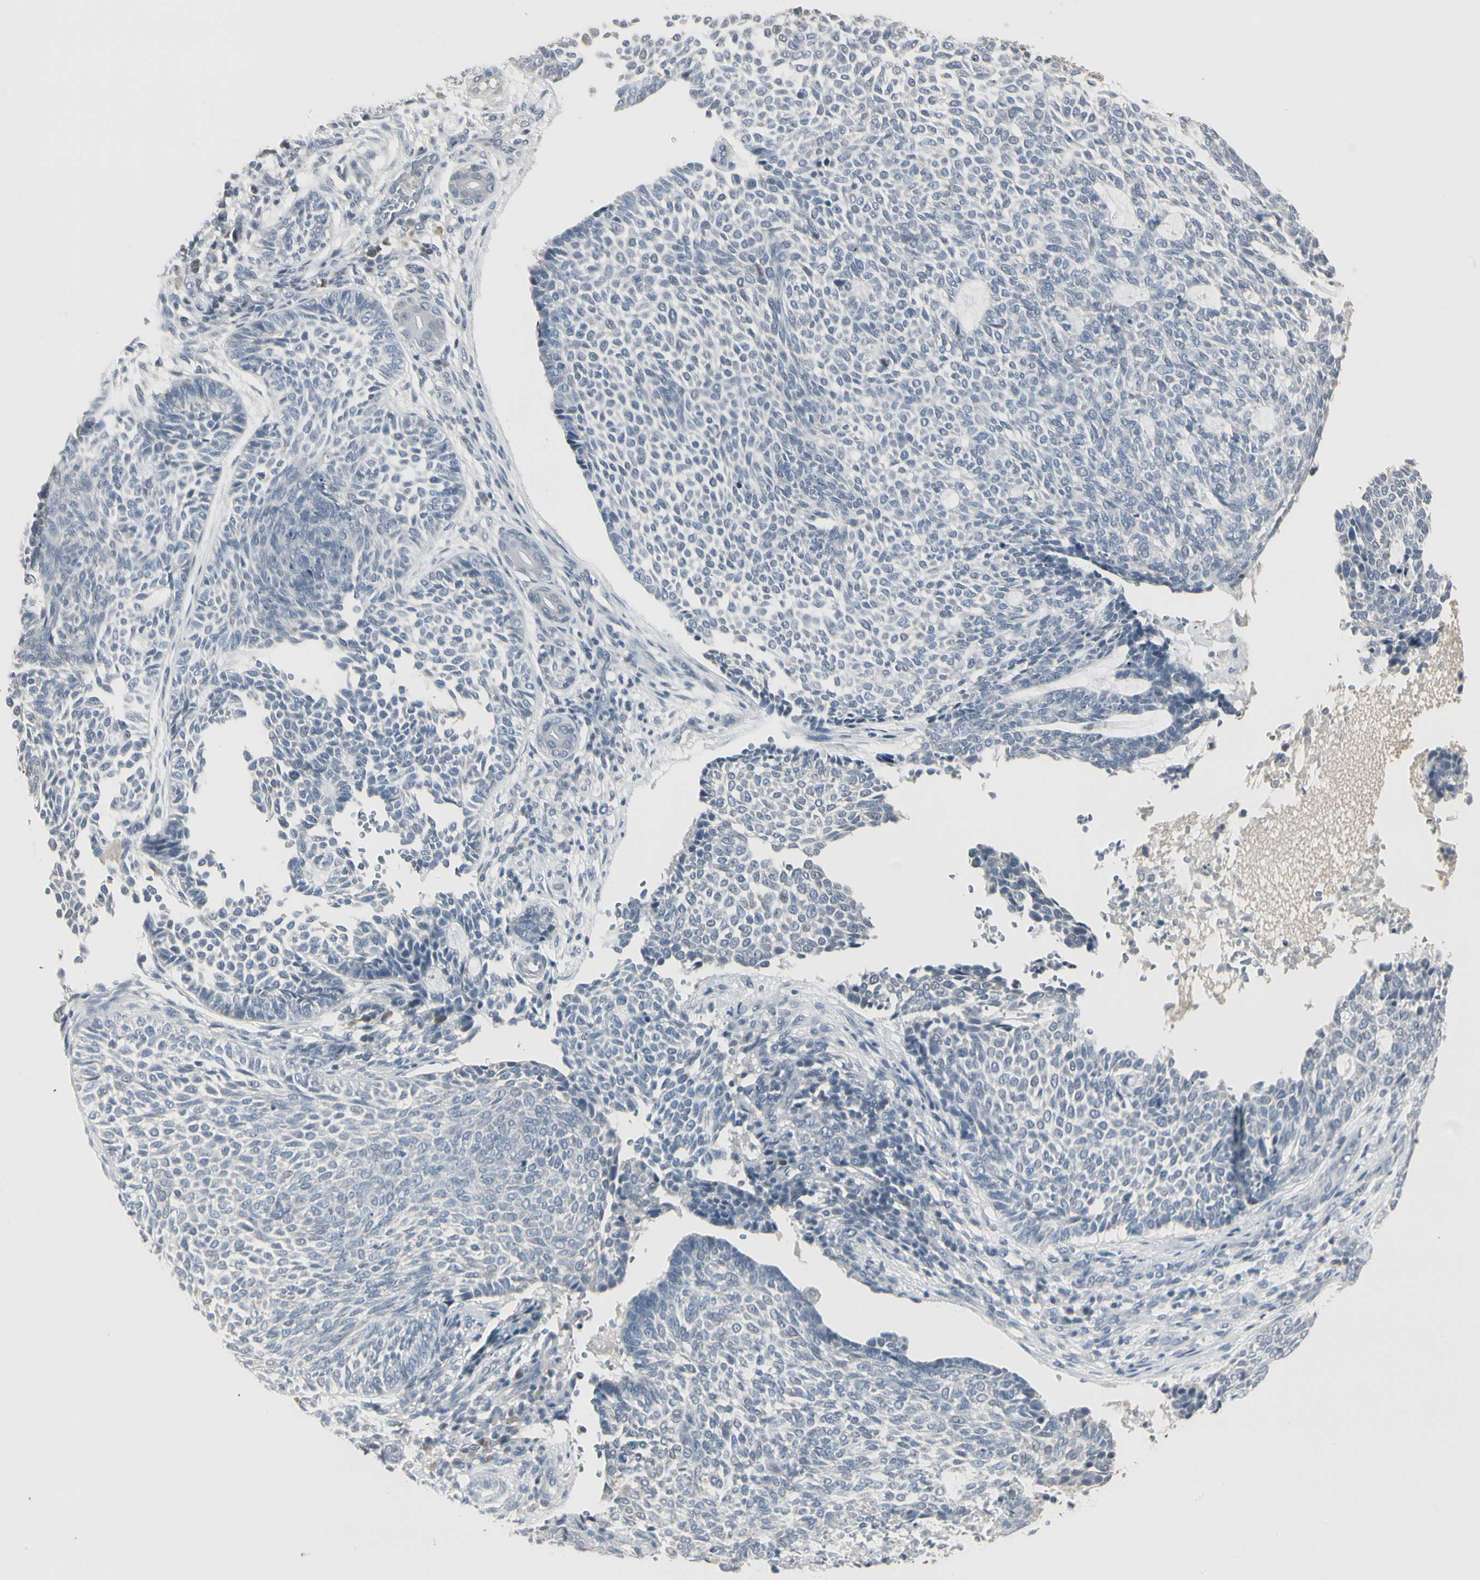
{"staining": {"intensity": "negative", "quantity": "none", "location": "none"}, "tissue": "skin cancer", "cell_type": "Tumor cells", "image_type": "cancer", "snomed": [{"axis": "morphology", "description": "Basal cell carcinoma"}, {"axis": "topography", "description": "Skin"}], "caption": "DAB immunohistochemical staining of human skin cancer (basal cell carcinoma) reveals no significant expression in tumor cells.", "gene": "DMPK", "patient": {"sex": "male", "age": 87}}